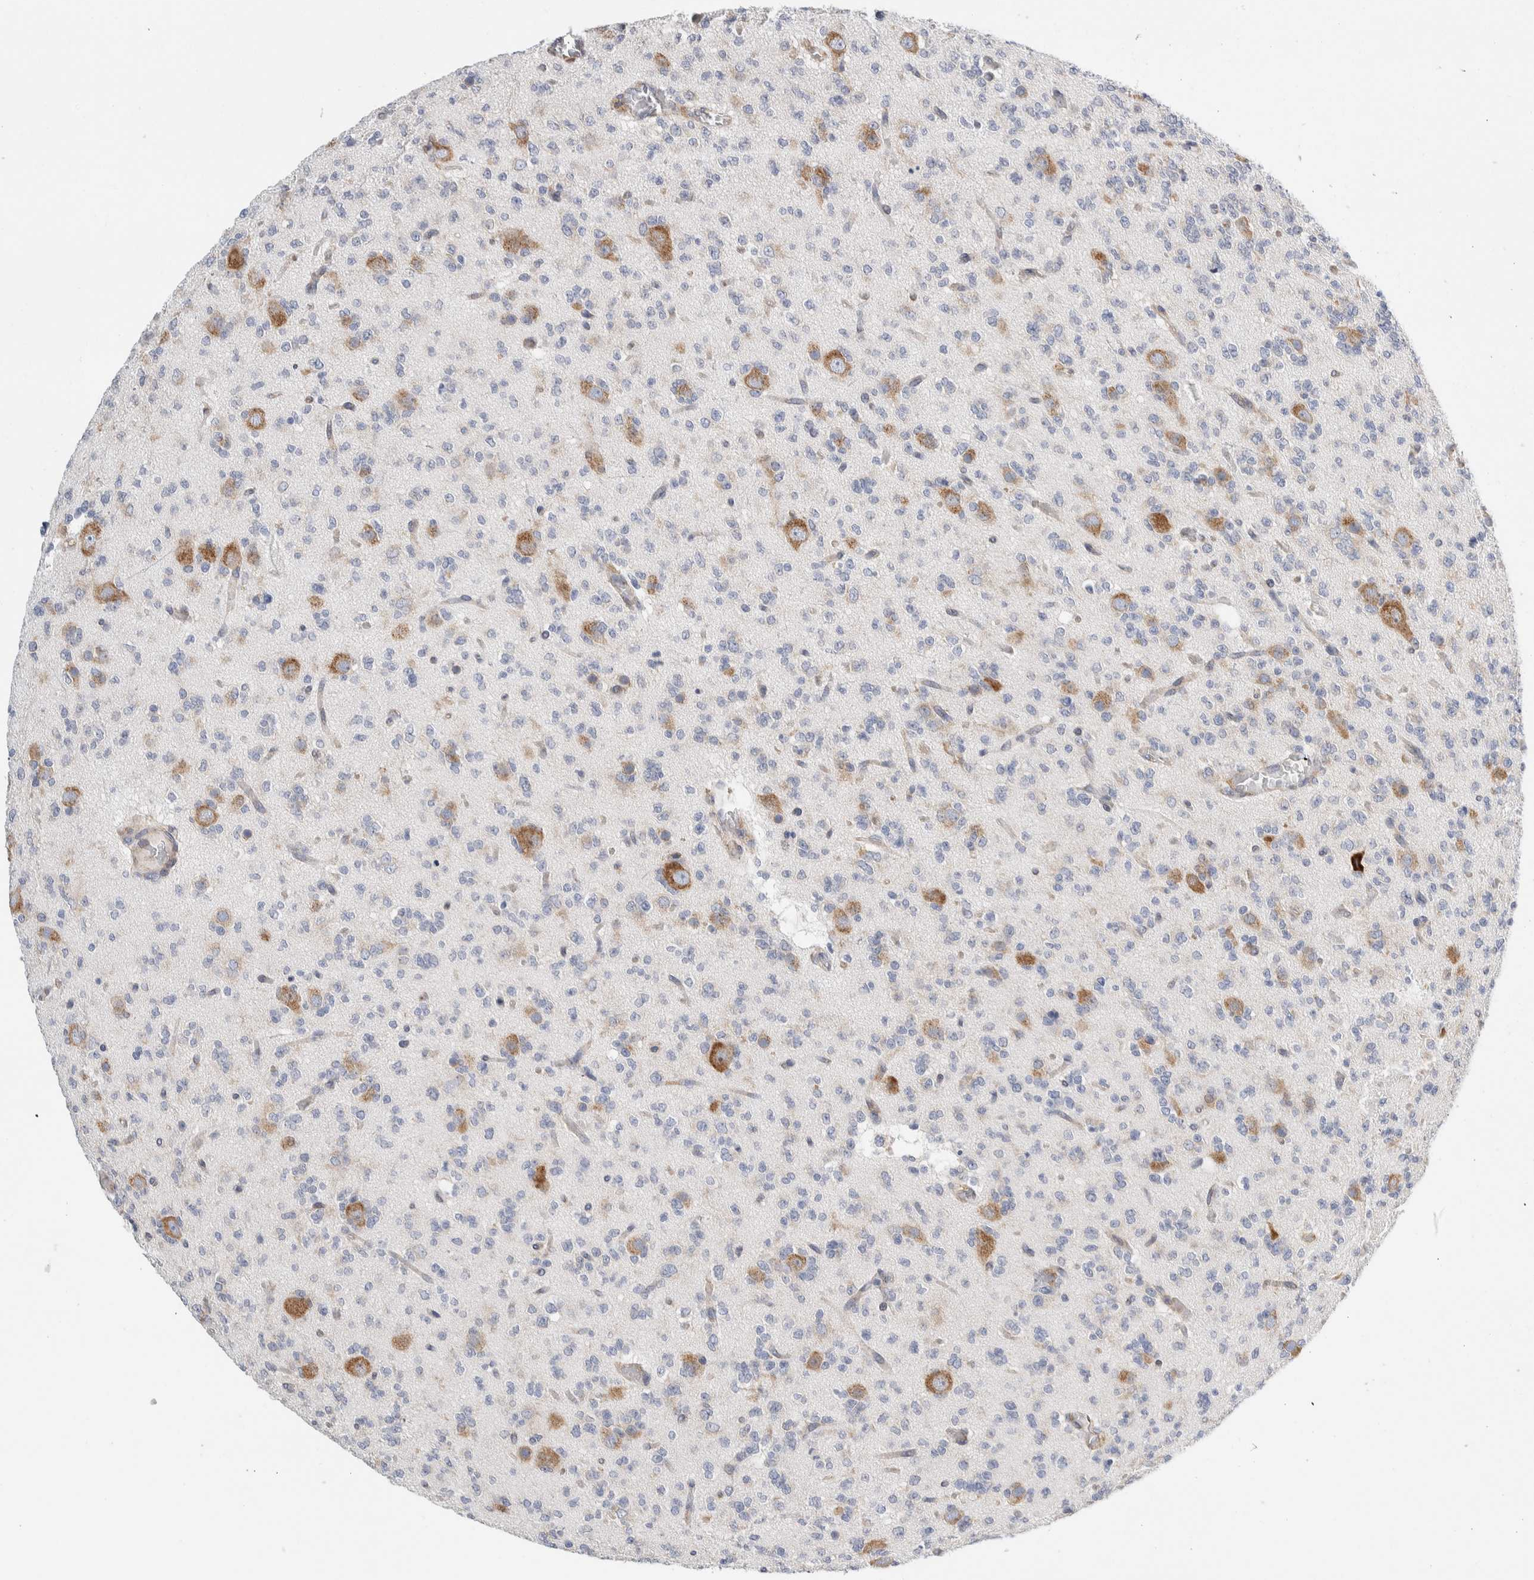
{"staining": {"intensity": "negative", "quantity": "none", "location": "none"}, "tissue": "glioma", "cell_type": "Tumor cells", "image_type": "cancer", "snomed": [{"axis": "morphology", "description": "Glioma, malignant, Low grade"}, {"axis": "topography", "description": "Brain"}], "caption": "Tumor cells are negative for brown protein staining in malignant glioma (low-grade). (DAB immunohistochemistry, high magnification).", "gene": "RACK1", "patient": {"sex": "male", "age": 38}}